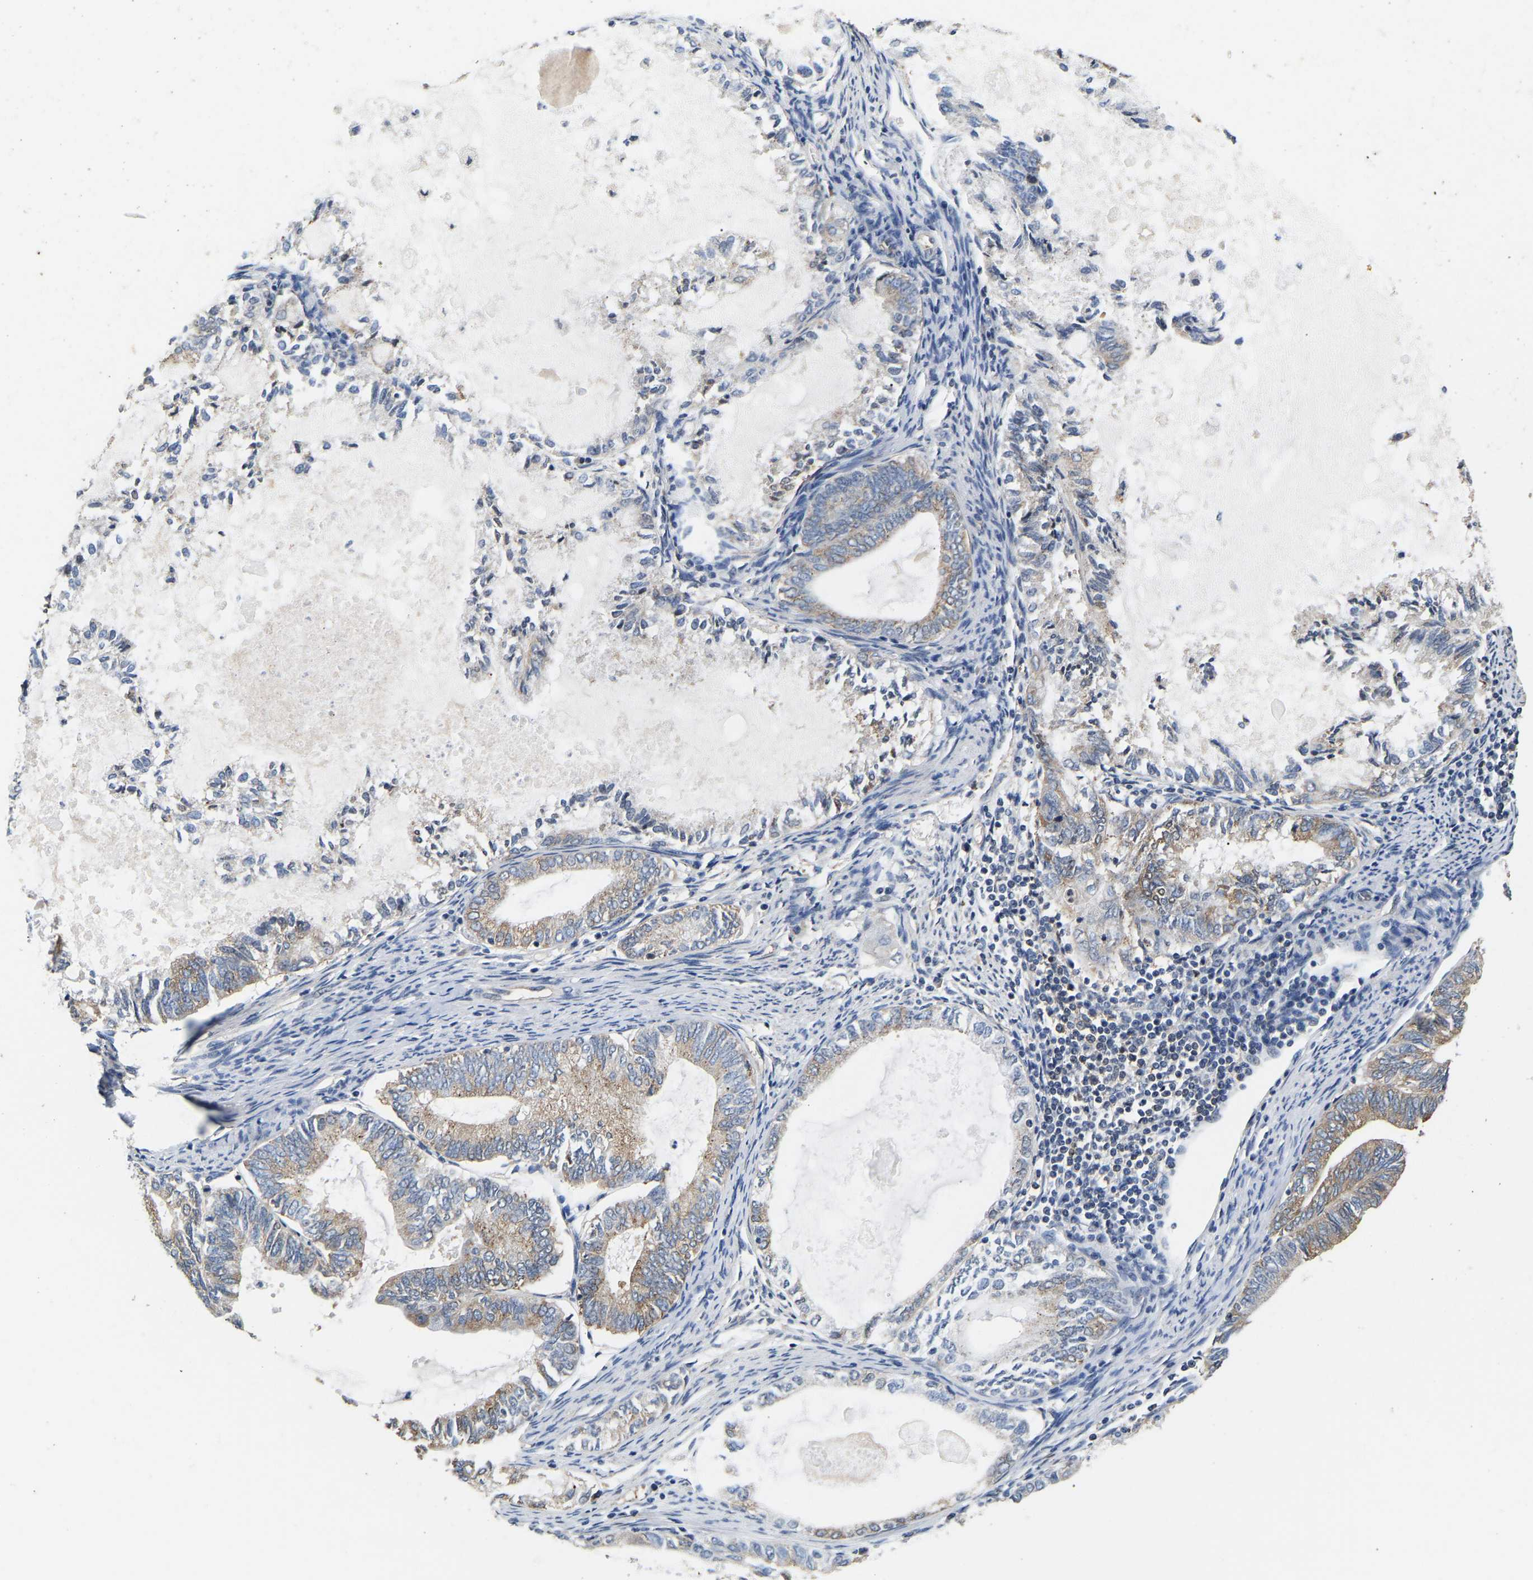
{"staining": {"intensity": "weak", "quantity": "<25%", "location": "cytoplasmic/membranous"}, "tissue": "endometrial cancer", "cell_type": "Tumor cells", "image_type": "cancer", "snomed": [{"axis": "morphology", "description": "Adenocarcinoma, NOS"}, {"axis": "topography", "description": "Endometrium"}], "caption": "The image shows no significant positivity in tumor cells of endometrial cancer. The staining was performed using DAB (3,3'-diaminobenzidine) to visualize the protein expression in brown, while the nuclei were stained in blue with hematoxylin (Magnification: 20x).", "gene": "AIMP2", "patient": {"sex": "female", "age": 86}}